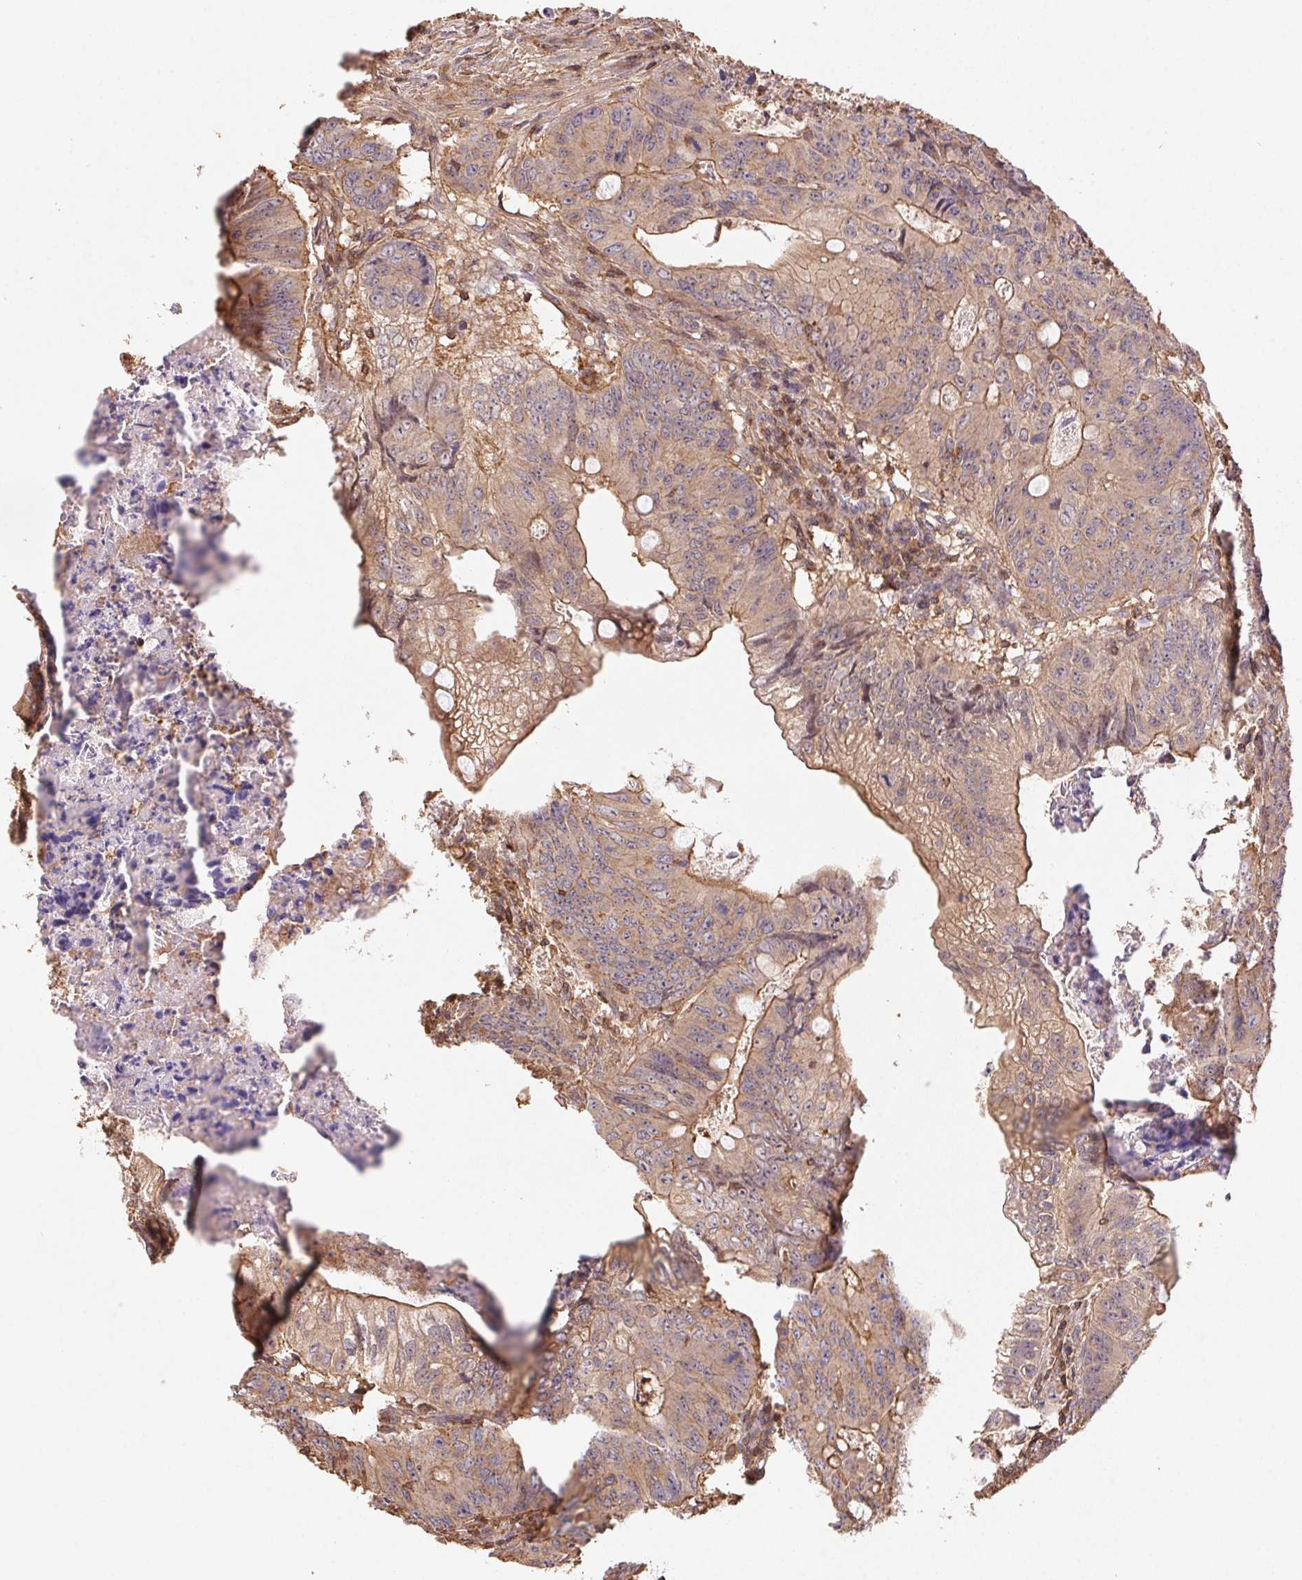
{"staining": {"intensity": "moderate", "quantity": ">75%", "location": "cytoplasmic/membranous"}, "tissue": "colorectal cancer", "cell_type": "Tumor cells", "image_type": "cancer", "snomed": [{"axis": "morphology", "description": "Adenocarcinoma, NOS"}, {"axis": "topography", "description": "Colon"}], "caption": "Immunohistochemistry (IHC) micrograph of human adenocarcinoma (colorectal) stained for a protein (brown), which demonstrates medium levels of moderate cytoplasmic/membranous positivity in about >75% of tumor cells.", "gene": "ATG10", "patient": {"sex": "female", "age": 74}}